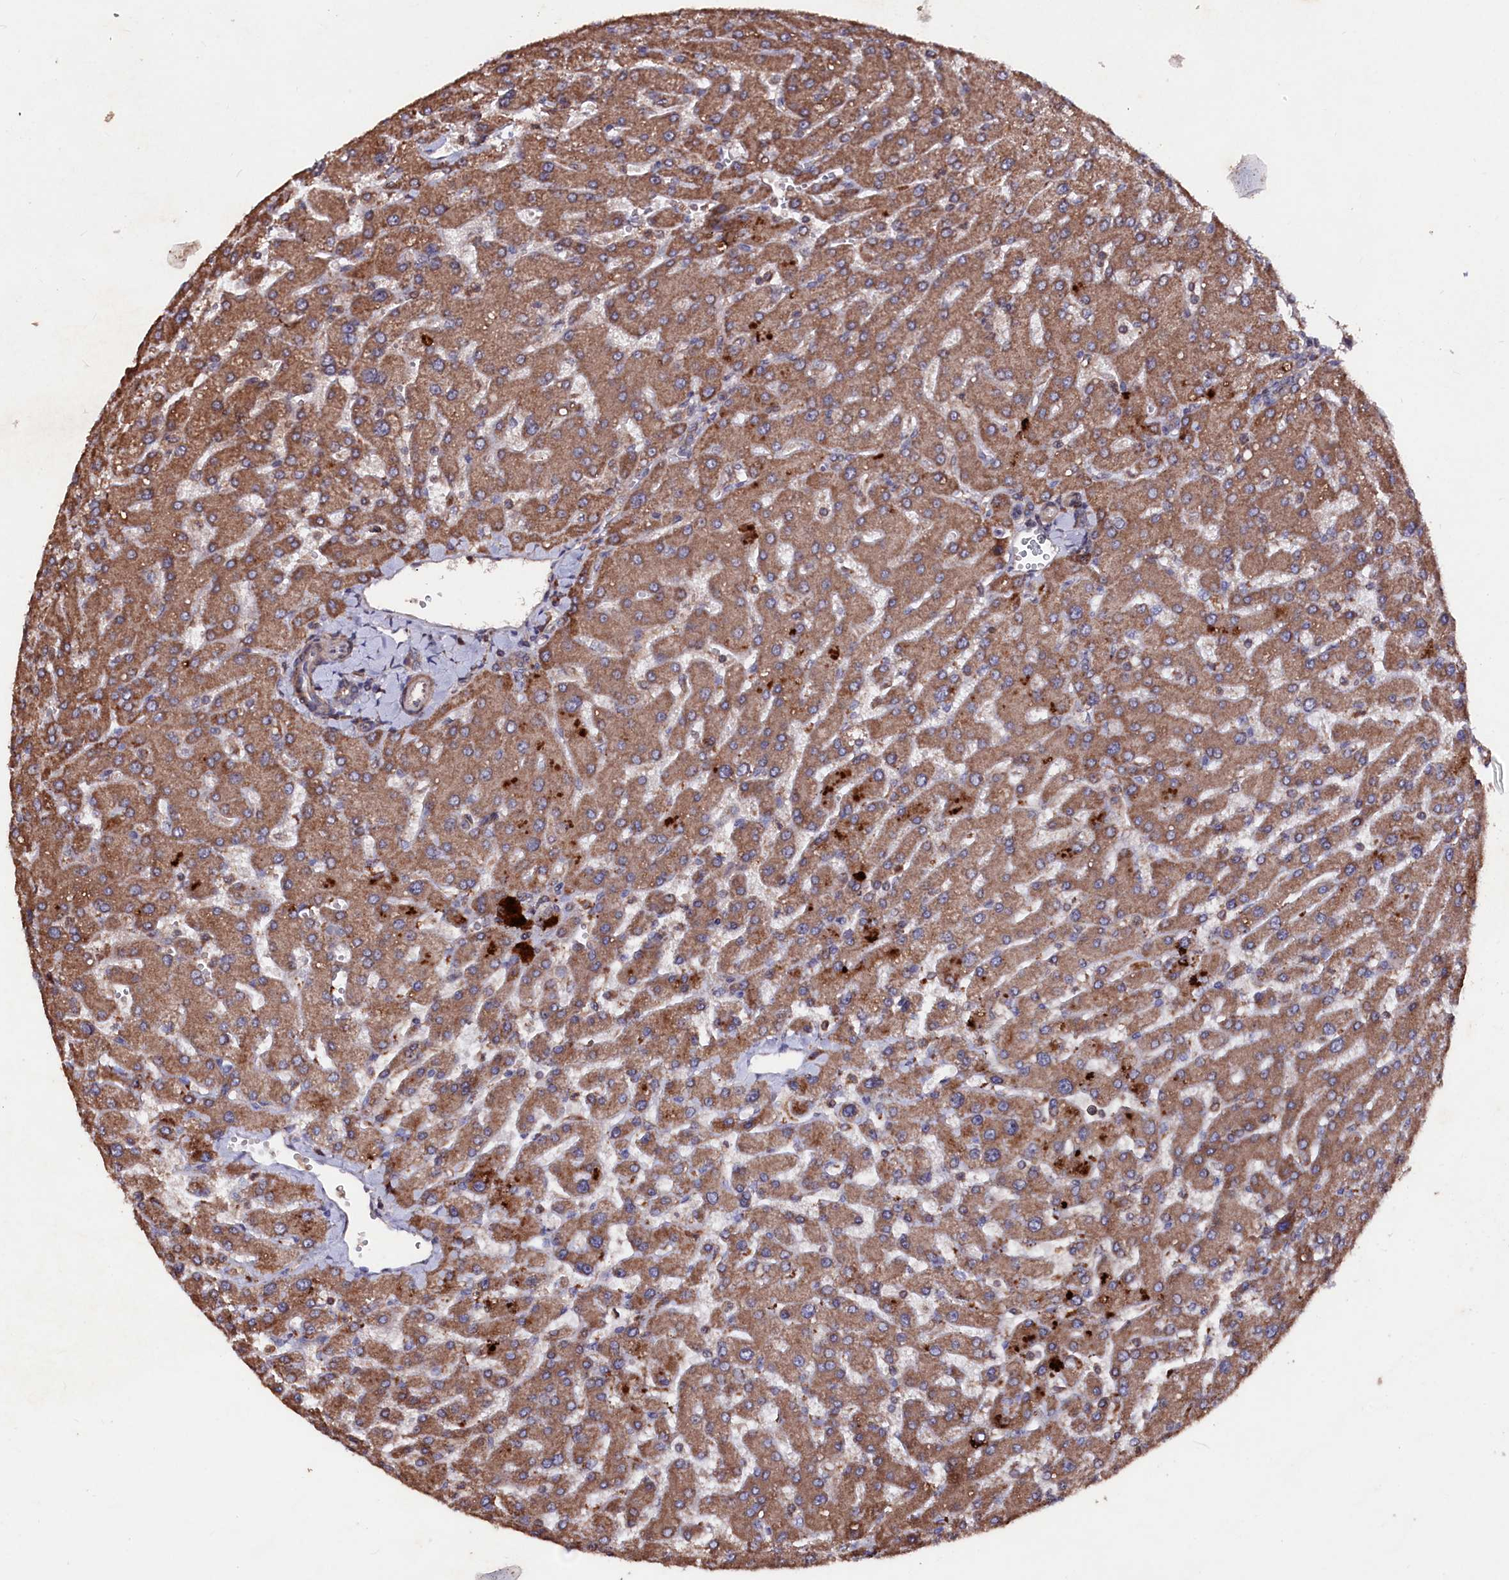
{"staining": {"intensity": "weak", "quantity": ">75%", "location": "cytoplasmic/membranous"}, "tissue": "liver", "cell_type": "Cholangiocytes", "image_type": "normal", "snomed": [{"axis": "morphology", "description": "Normal tissue, NOS"}, {"axis": "topography", "description": "Liver"}], "caption": "An image showing weak cytoplasmic/membranous expression in about >75% of cholangiocytes in normal liver, as visualized by brown immunohistochemical staining.", "gene": "MYO1H", "patient": {"sex": "male", "age": 55}}